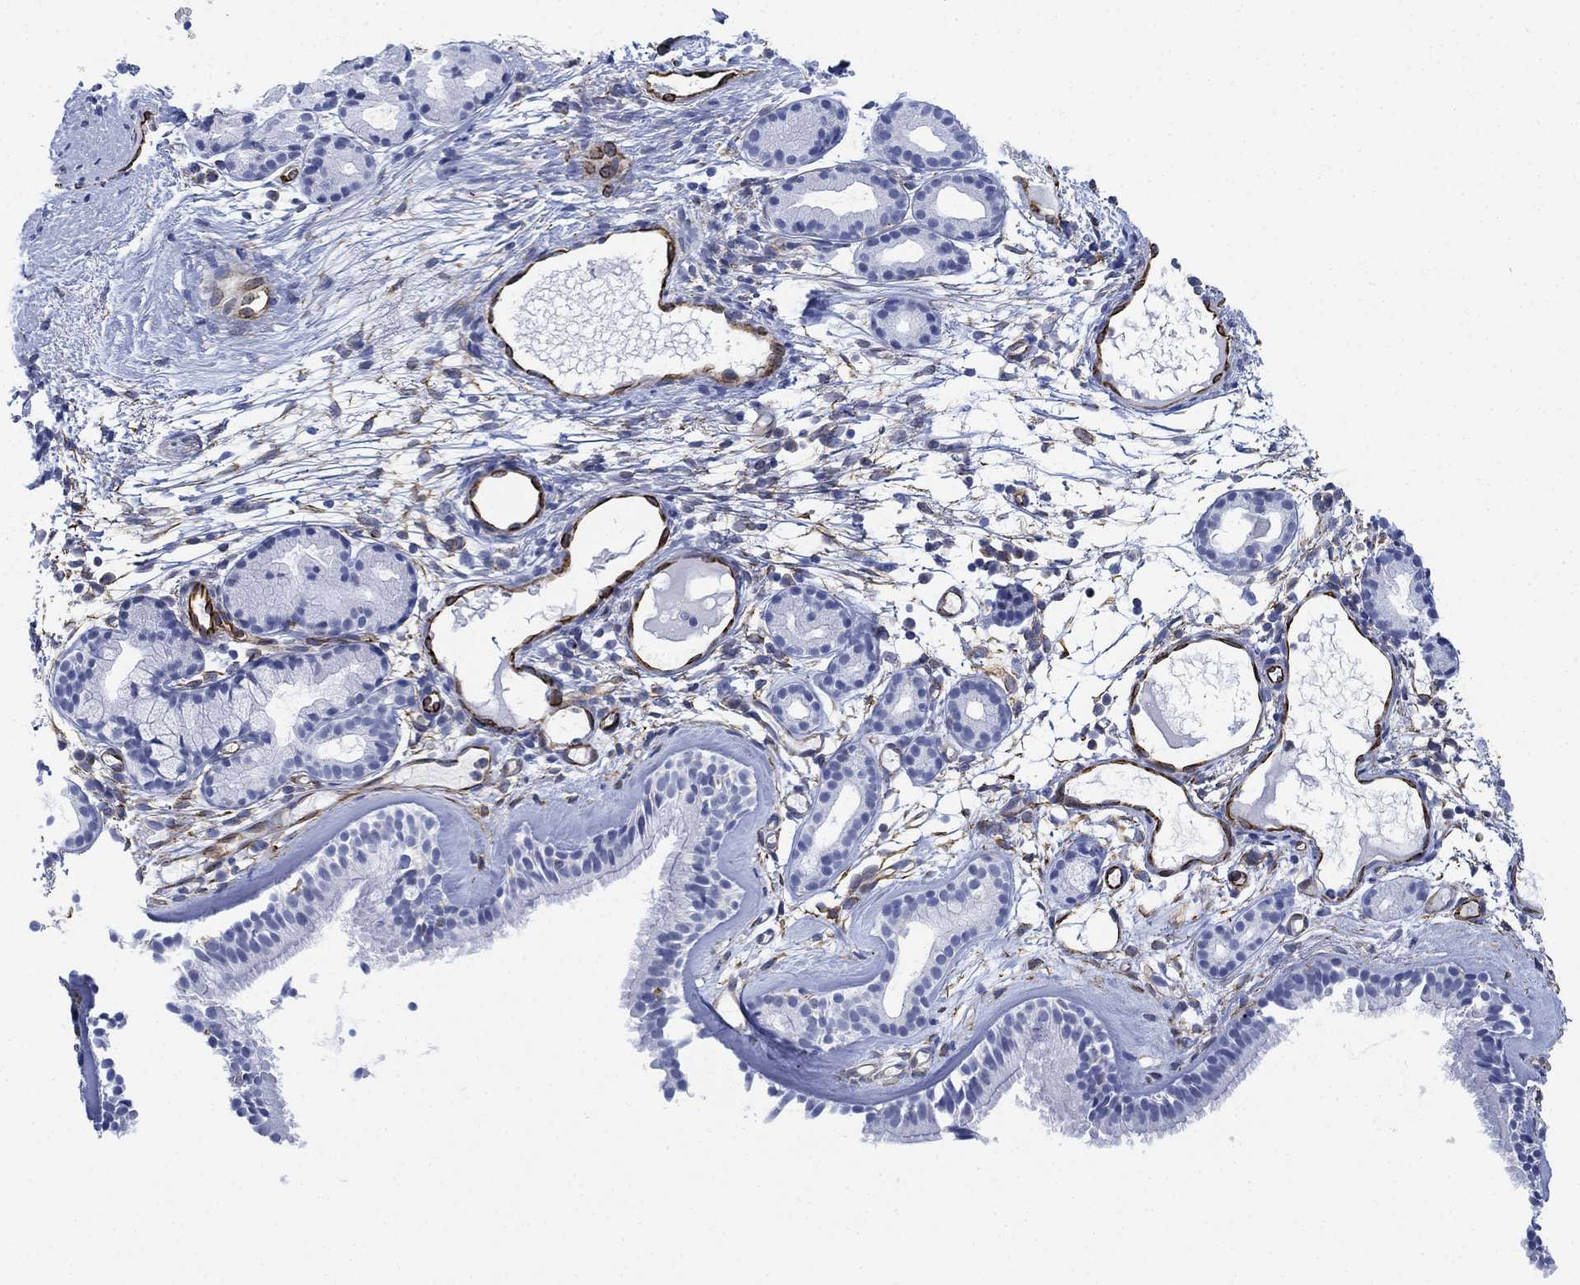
{"staining": {"intensity": "weak", "quantity": "<25%", "location": "cytoplasmic/membranous"}, "tissue": "nasopharynx", "cell_type": "Respiratory epithelial cells", "image_type": "normal", "snomed": [{"axis": "morphology", "description": "Normal tissue, NOS"}, {"axis": "topography", "description": "Nasopharynx"}], "caption": "Respiratory epithelial cells are negative for brown protein staining in normal nasopharynx. (Stains: DAB immunohistochemistry (IHC) with hematoxylin counter stain, Microscopy: brightfield microscopy at high magnification).", "gene": "PSKH2", "patient": {"sex": "female", "age": 81}}